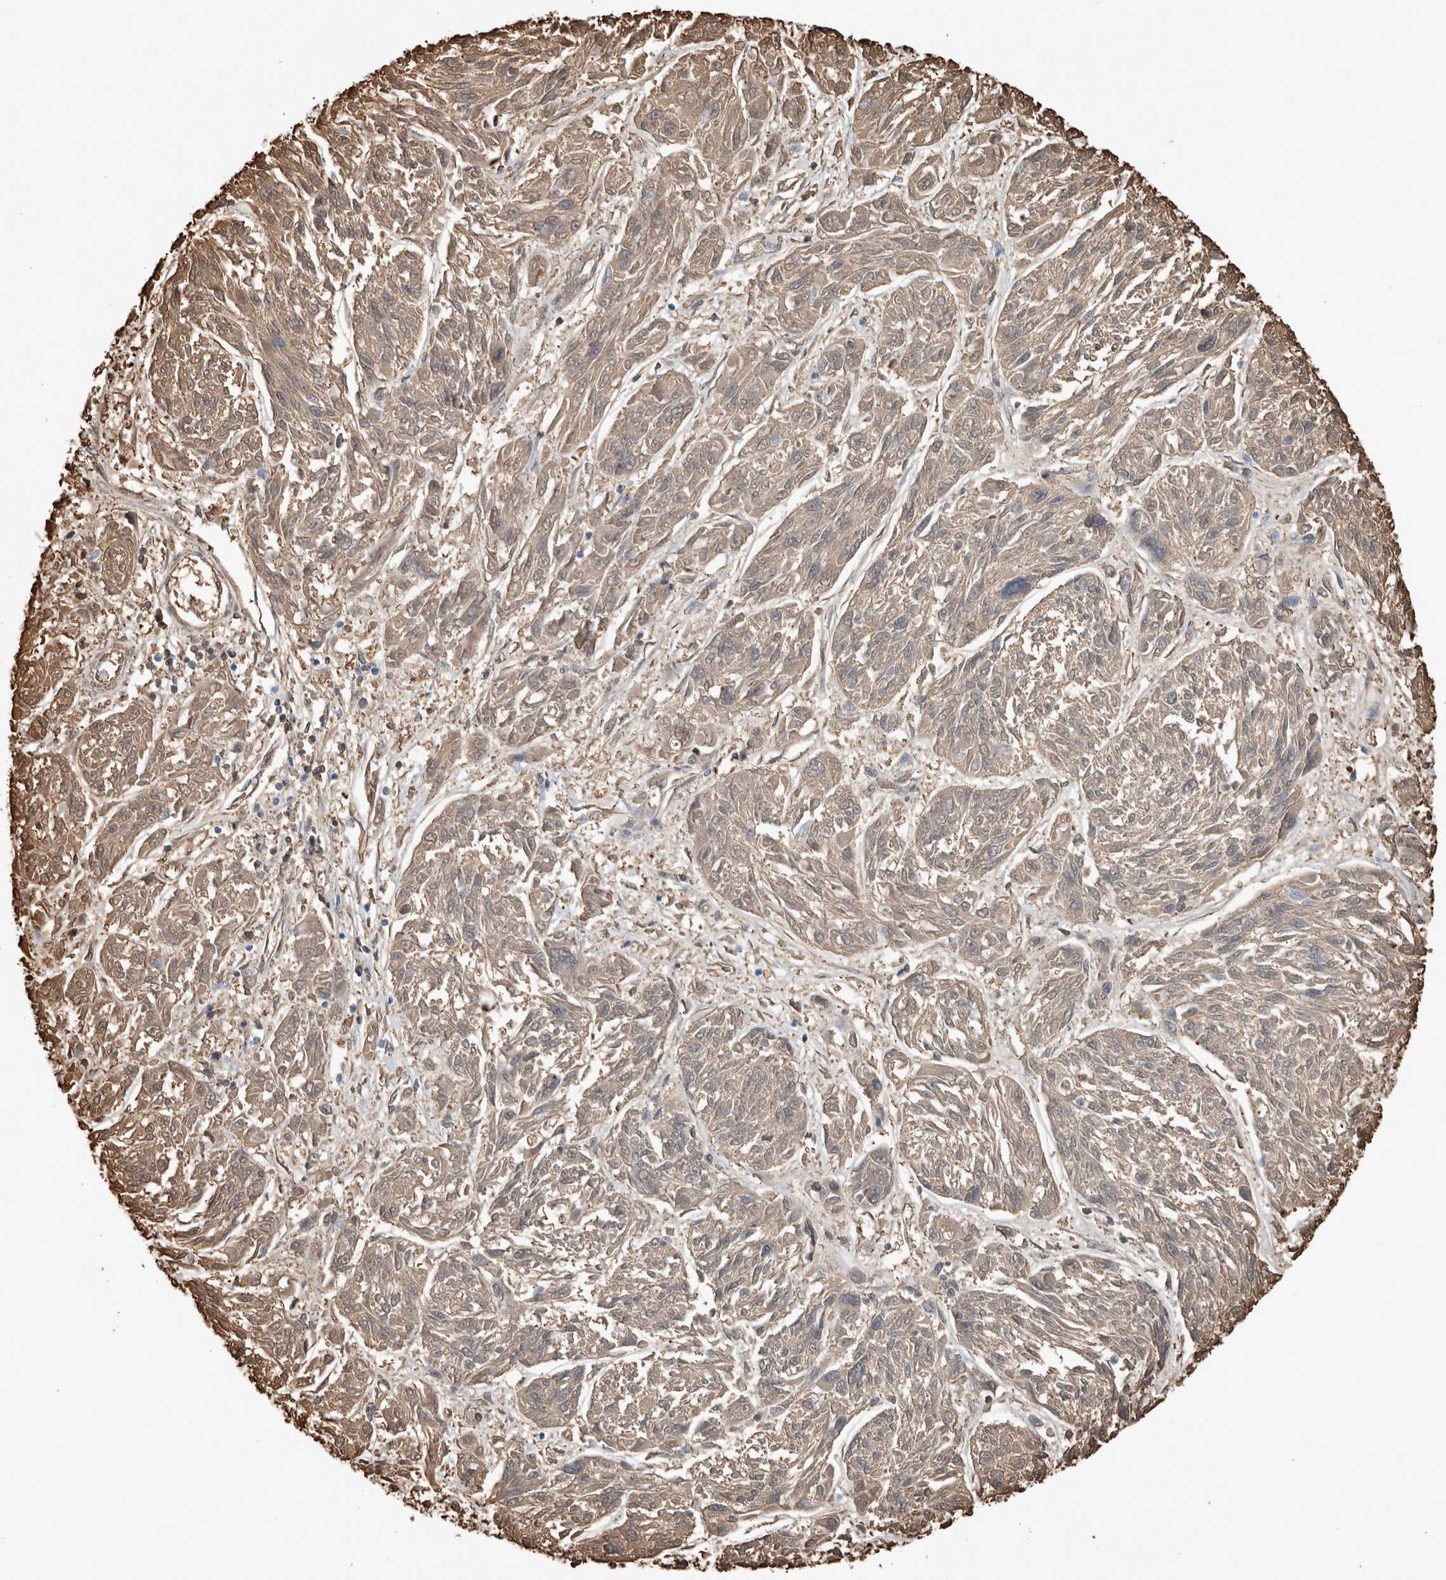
{"staining": {"intensity": "weak", "quantity": ">75%", "location": "cytoplasmic/membranous"}, "tissue": "melanoma", "cell_type": "Tumor cells", "image_type": "cancer", "snomed": [{"axis": "morphology", "description": "Malignant melanoma, NOS"}, {"axis": "topography", "description": "Skin"}], "caption": "A brown stain shows weak cytoplasmic/membranous positivity of a protein in human malignant melanoma tumor cells.", "gene": "USP34", "patient": {"sex": "male", "age": 53}}